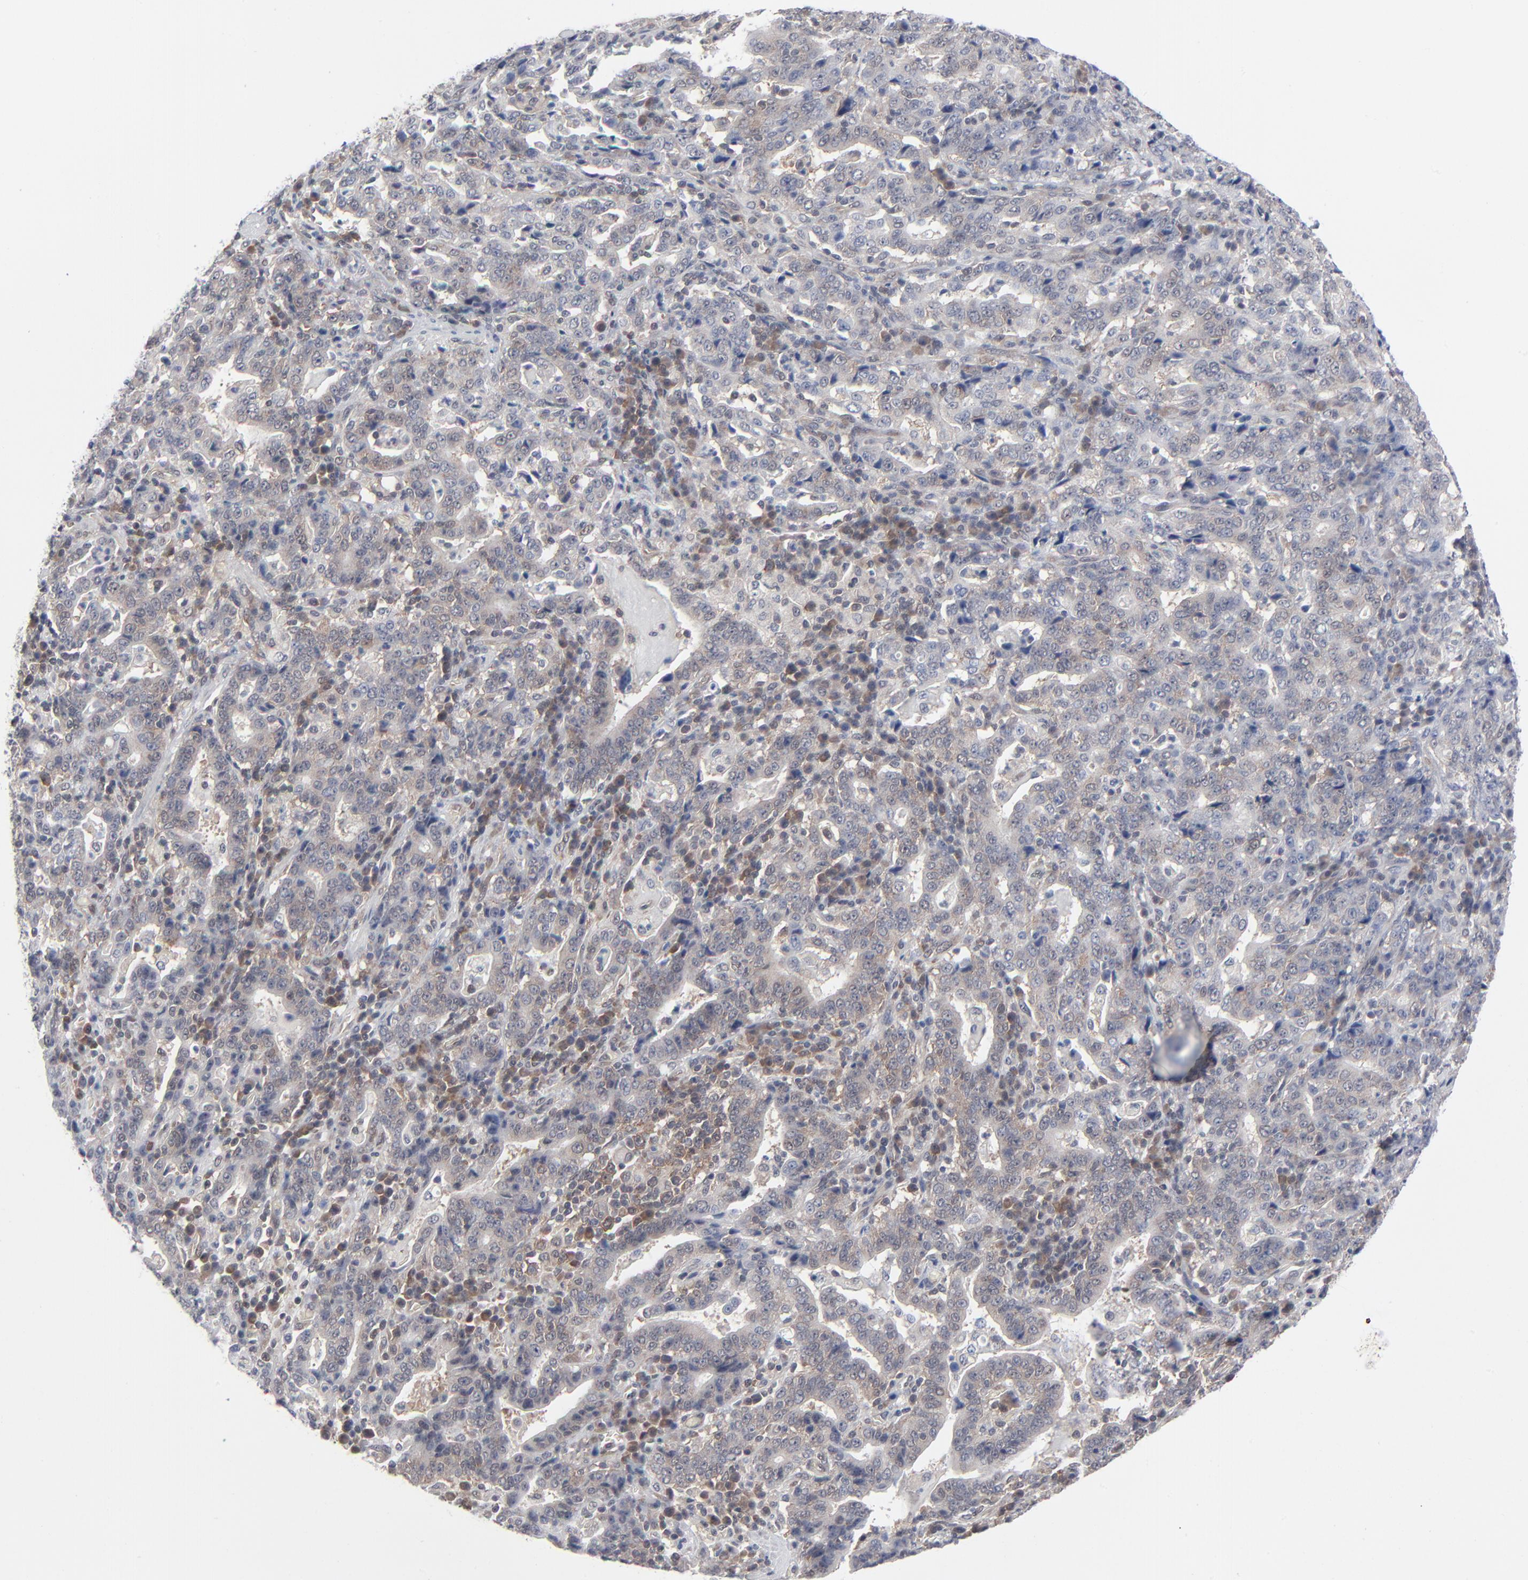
{"staining": {"intensity": "weak", "quantity": "25%-75%", "location": "cytoplasmic/membranous"}, "tissue": "stomach cancer", "cell_type": "Tumor cells", "image_type": "cancer", "snomed": [{"axis": "morphology", "description": "Normal tissue, NOS"}, {"axis": "morphology", "description": "Adenocarcinoma, NOS"}, {"axis": "topography", "description": "Stomach, upper"}, {"axis": "topography", "description": "Stomach"}], "caption": "This histopathology image shows immunohistochemistry (IHC) staining of human stomach cancer (adenocarcinoma), with low weak cytoplasmic/membranous staining in approximately 25%-75% of tumor cells.", "gene": "RPS6KB1", "patient": {"sex": "male", "age": 59}}